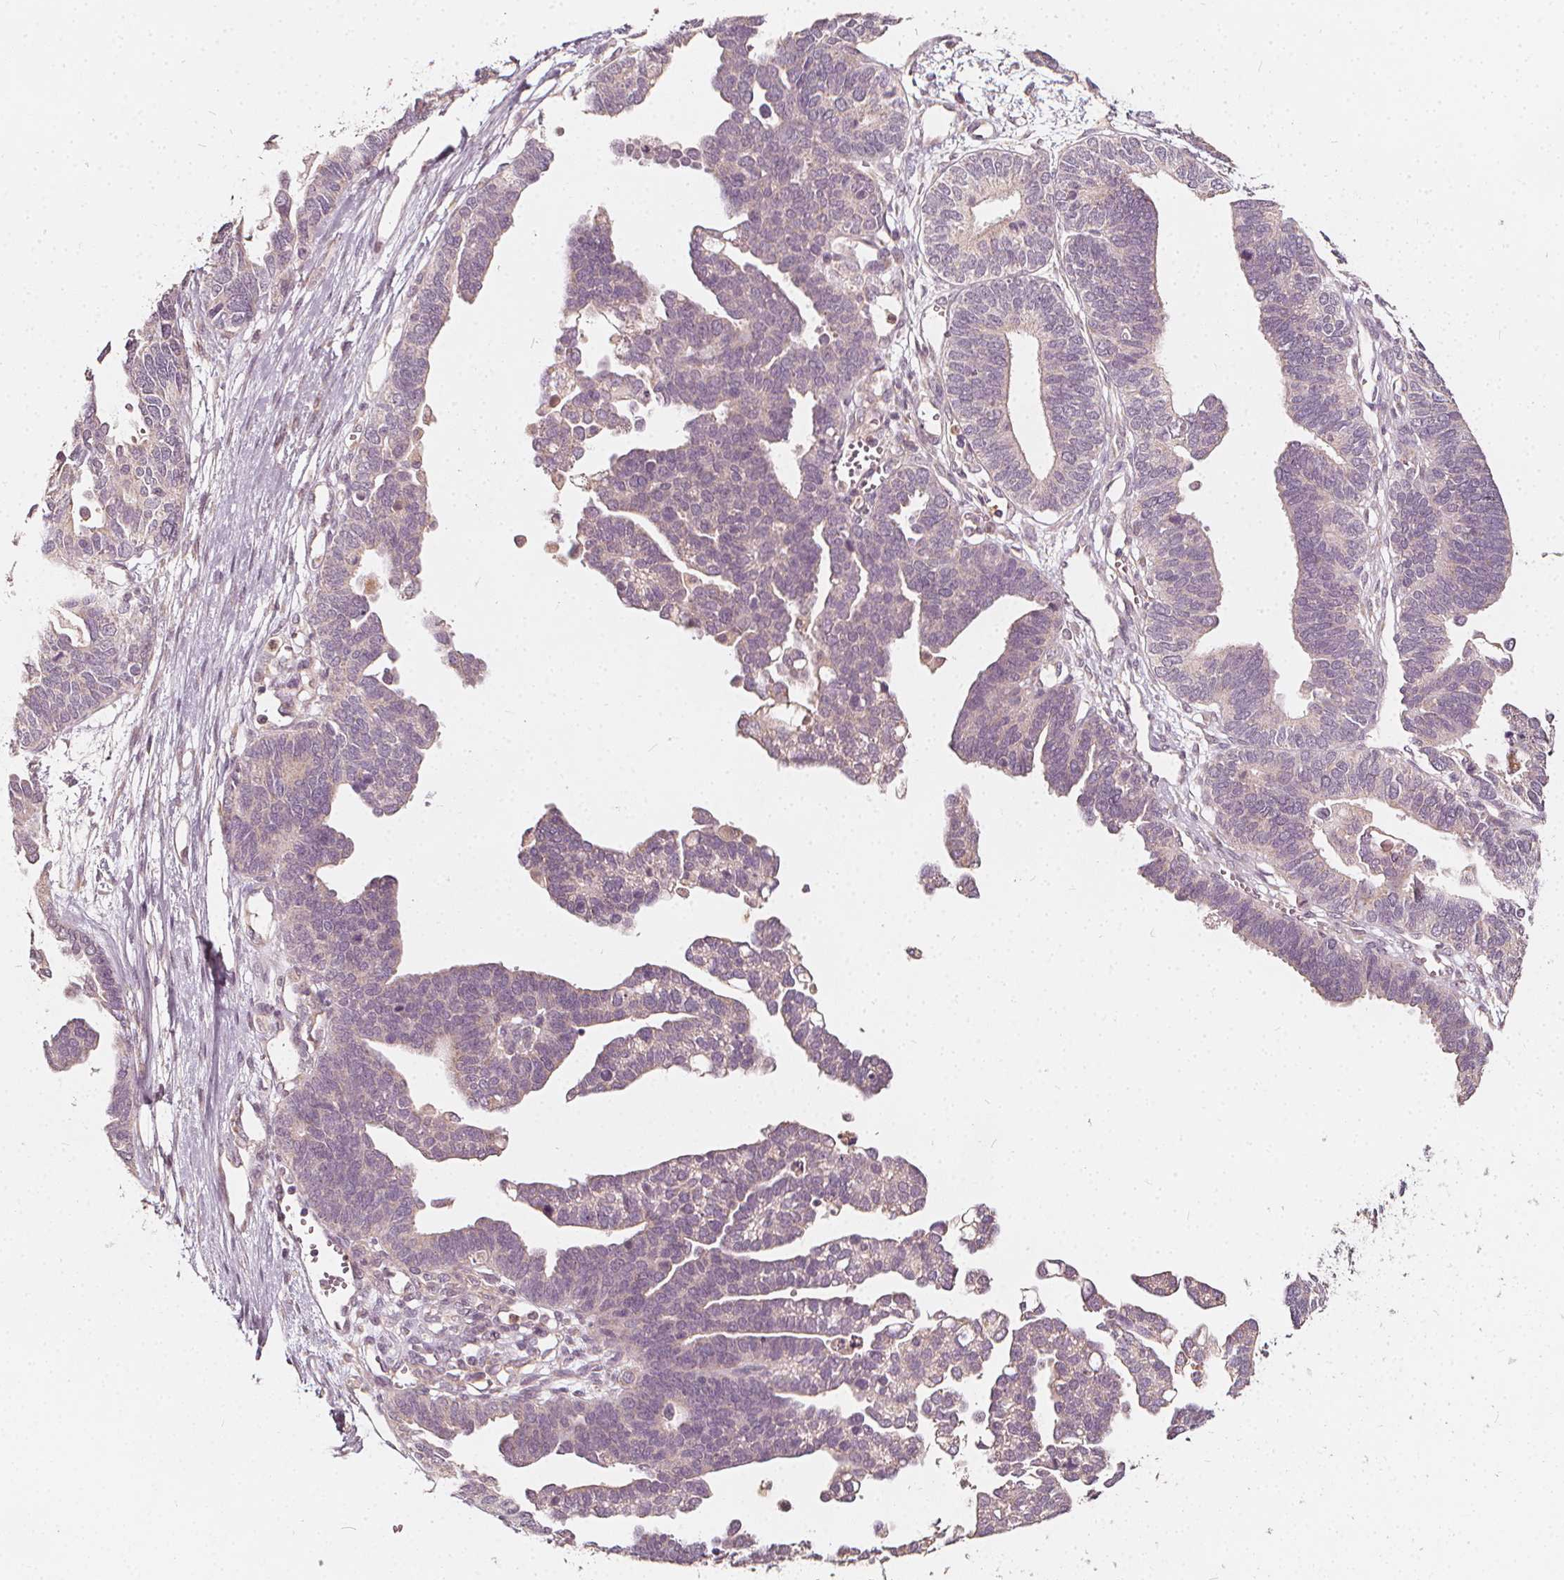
{"staining": {"intensity": "negative", "quantity": "none", "location": "none"}, "tissue": "ovarian cancer", "cell_type": "Tumor cells", "image_type": "cancer", "snomed": [{"axis": "morphology", "description": "Cystadenocarcinoma, serous, NOS"}, {"axis": "topography", "description": "Ovary"}], "caption": "The micrograph displays no significant staining in tumor cells of ovarian cancer (serous cystadenocarcinoma).", "gene": "NPC1L1", "patient": {"sex": "female", "age": 51}}